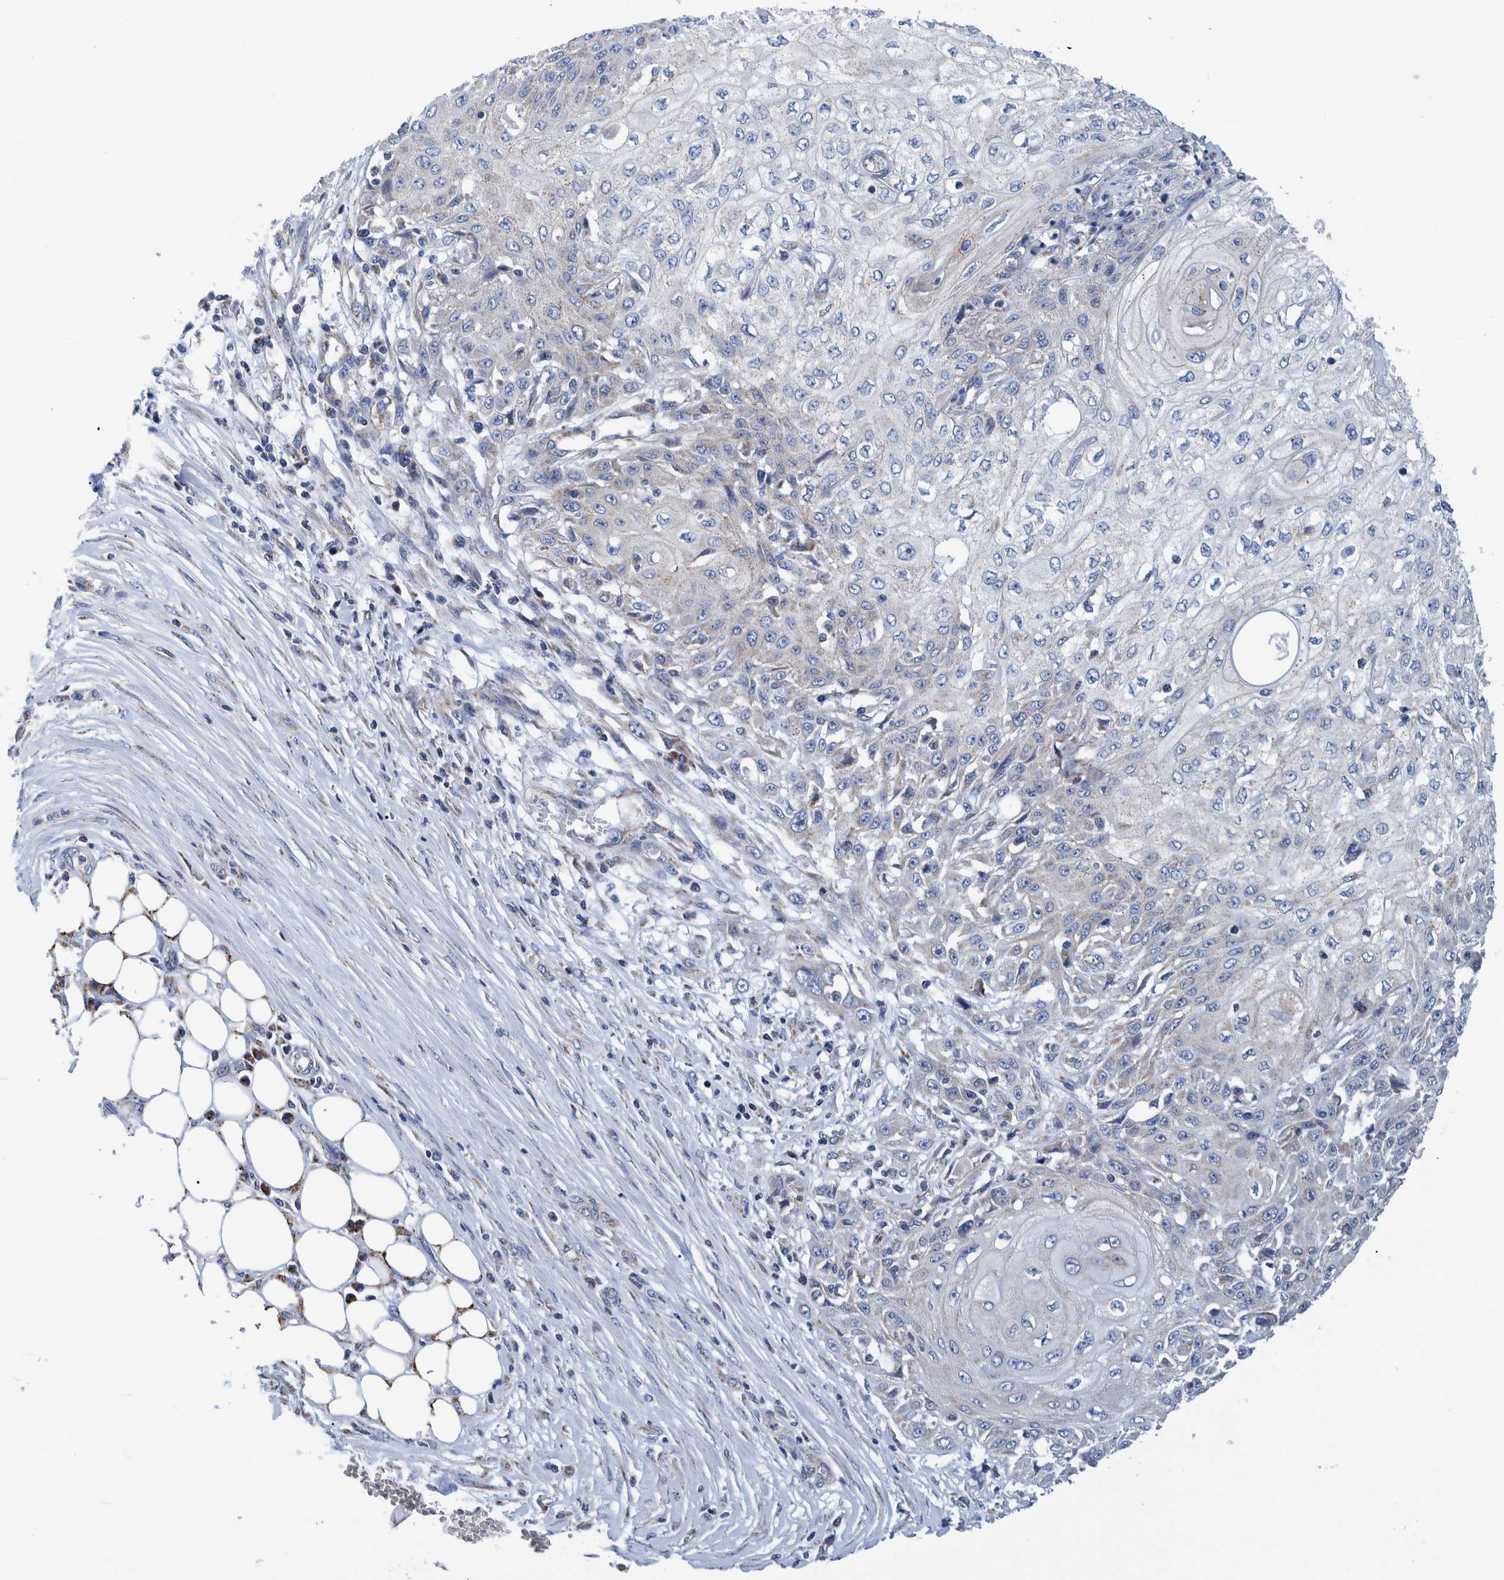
{"staining": {"intensity": "negative", "quantity": "none", "location": "none"}, "tissue": "skin cancer", "cell_type": "Tumor cells", "image_type": "cancer", "snomed": [{"axis": "morphology", "description": "Squamous cell carcinoma, NOS"}, {"axis": "morphology", "description": "Squamous cell carcinoma, metastatic, NOS"}, {"axis": "topography", "description": "Skin"}, {"axis": "topography", "description": "Lymph node"}], "caption": "This micrograph is of skin cancer stained with immunohistochemistry (IHC) to label a protein in brown with the nuclei are counter-stained blue. There is no expression in tumor cells.", "gene": "BZW2", "patient": {"sex": "male", "age": 75}}